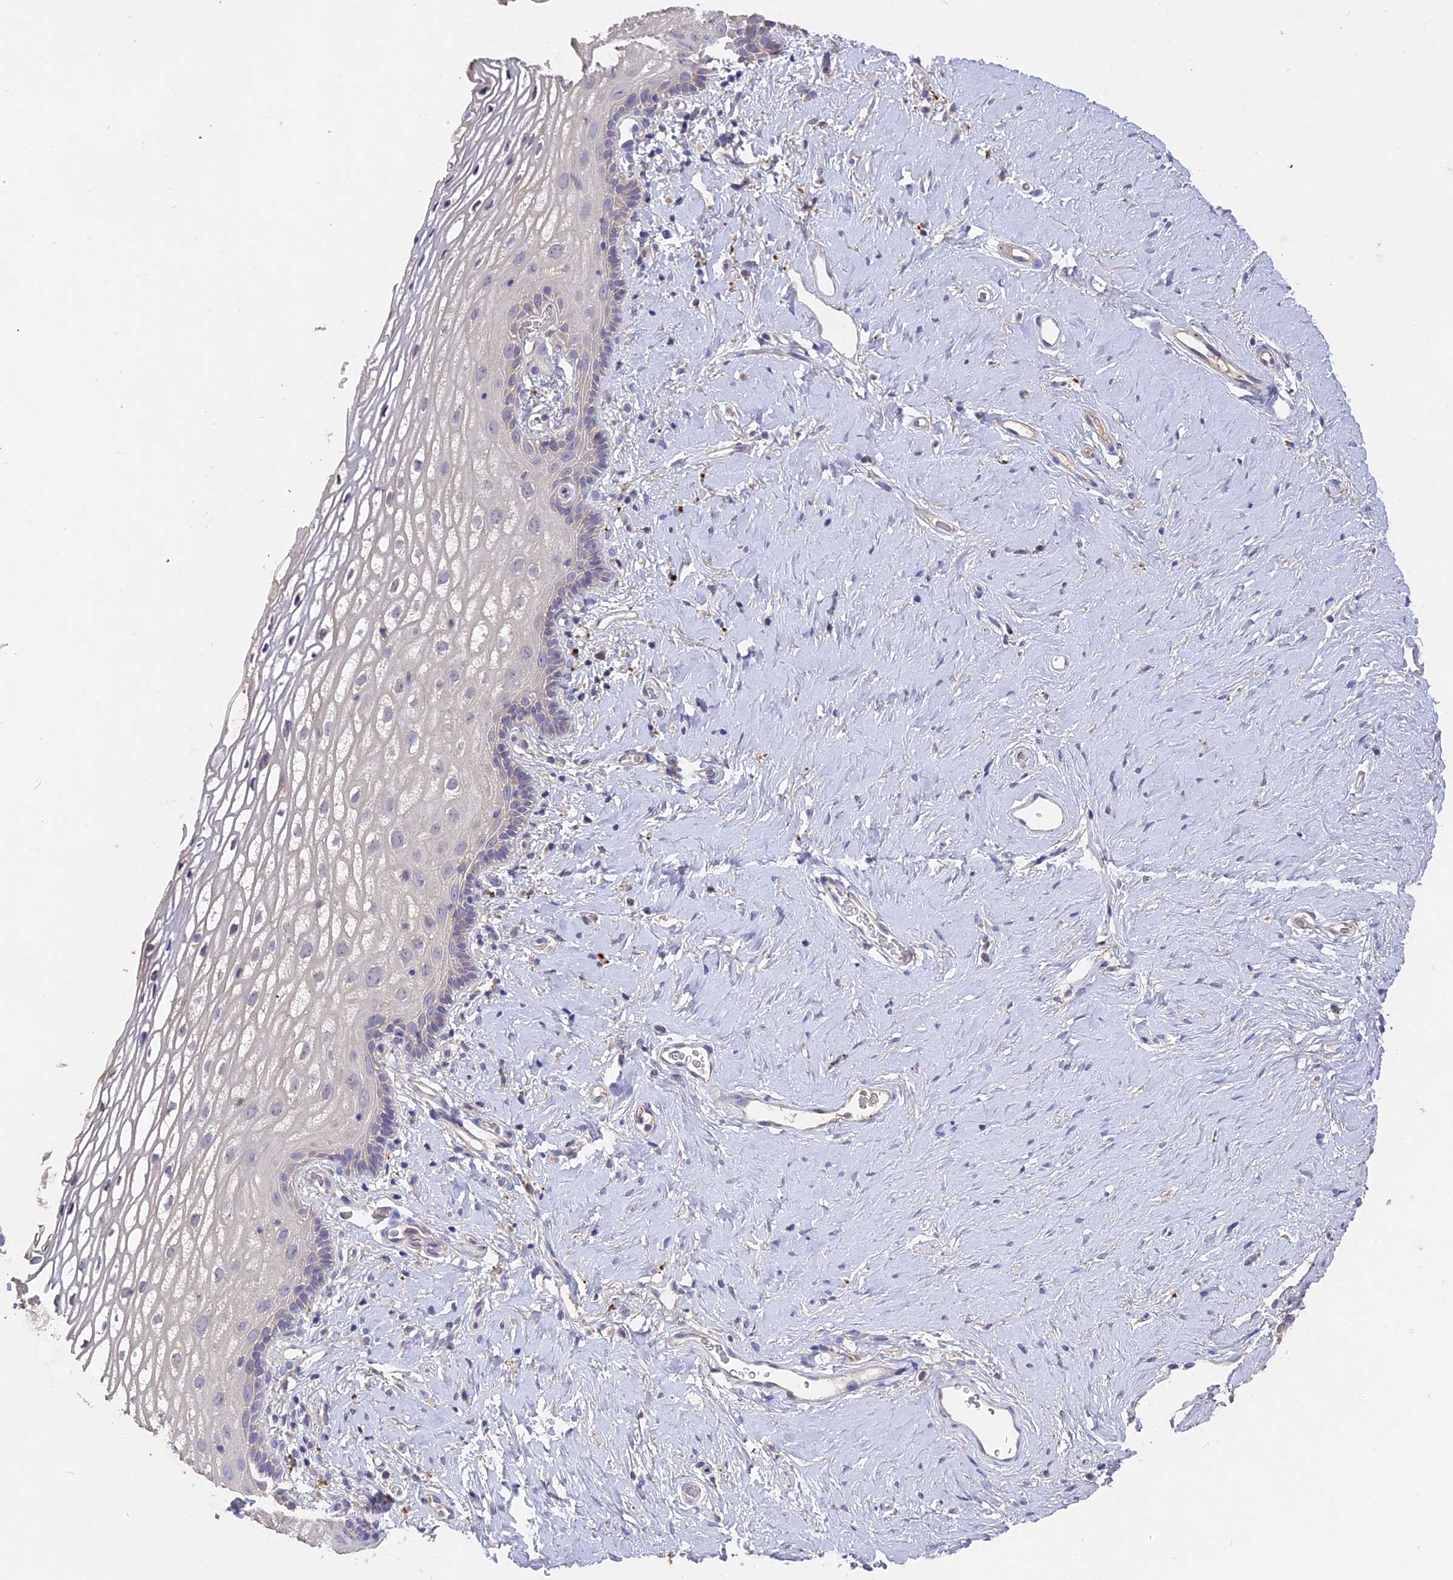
{"staining": {"intensity": "negative", "quantity": "none", "location": "none"}, "tissue": "vagina", "cell_type": "Squamous epithelial cells", "image_type": "normal", "snomed": [{"axis": "morphology", "description": "Normal tissue, NOS"}, {"axis": "morphology", "description": "Adenocarcinoma, NOS"}, {"axis": "topography", "description": "Rectum"}, {"axis": "topography", "description": "Vagina"}], "caption": "Micrograph shows no protein positivity in squamous epithelial cells of unremarkable vagina.", "gene": "SLC26A4", "patient": {"sex": "female", "age": 71}}